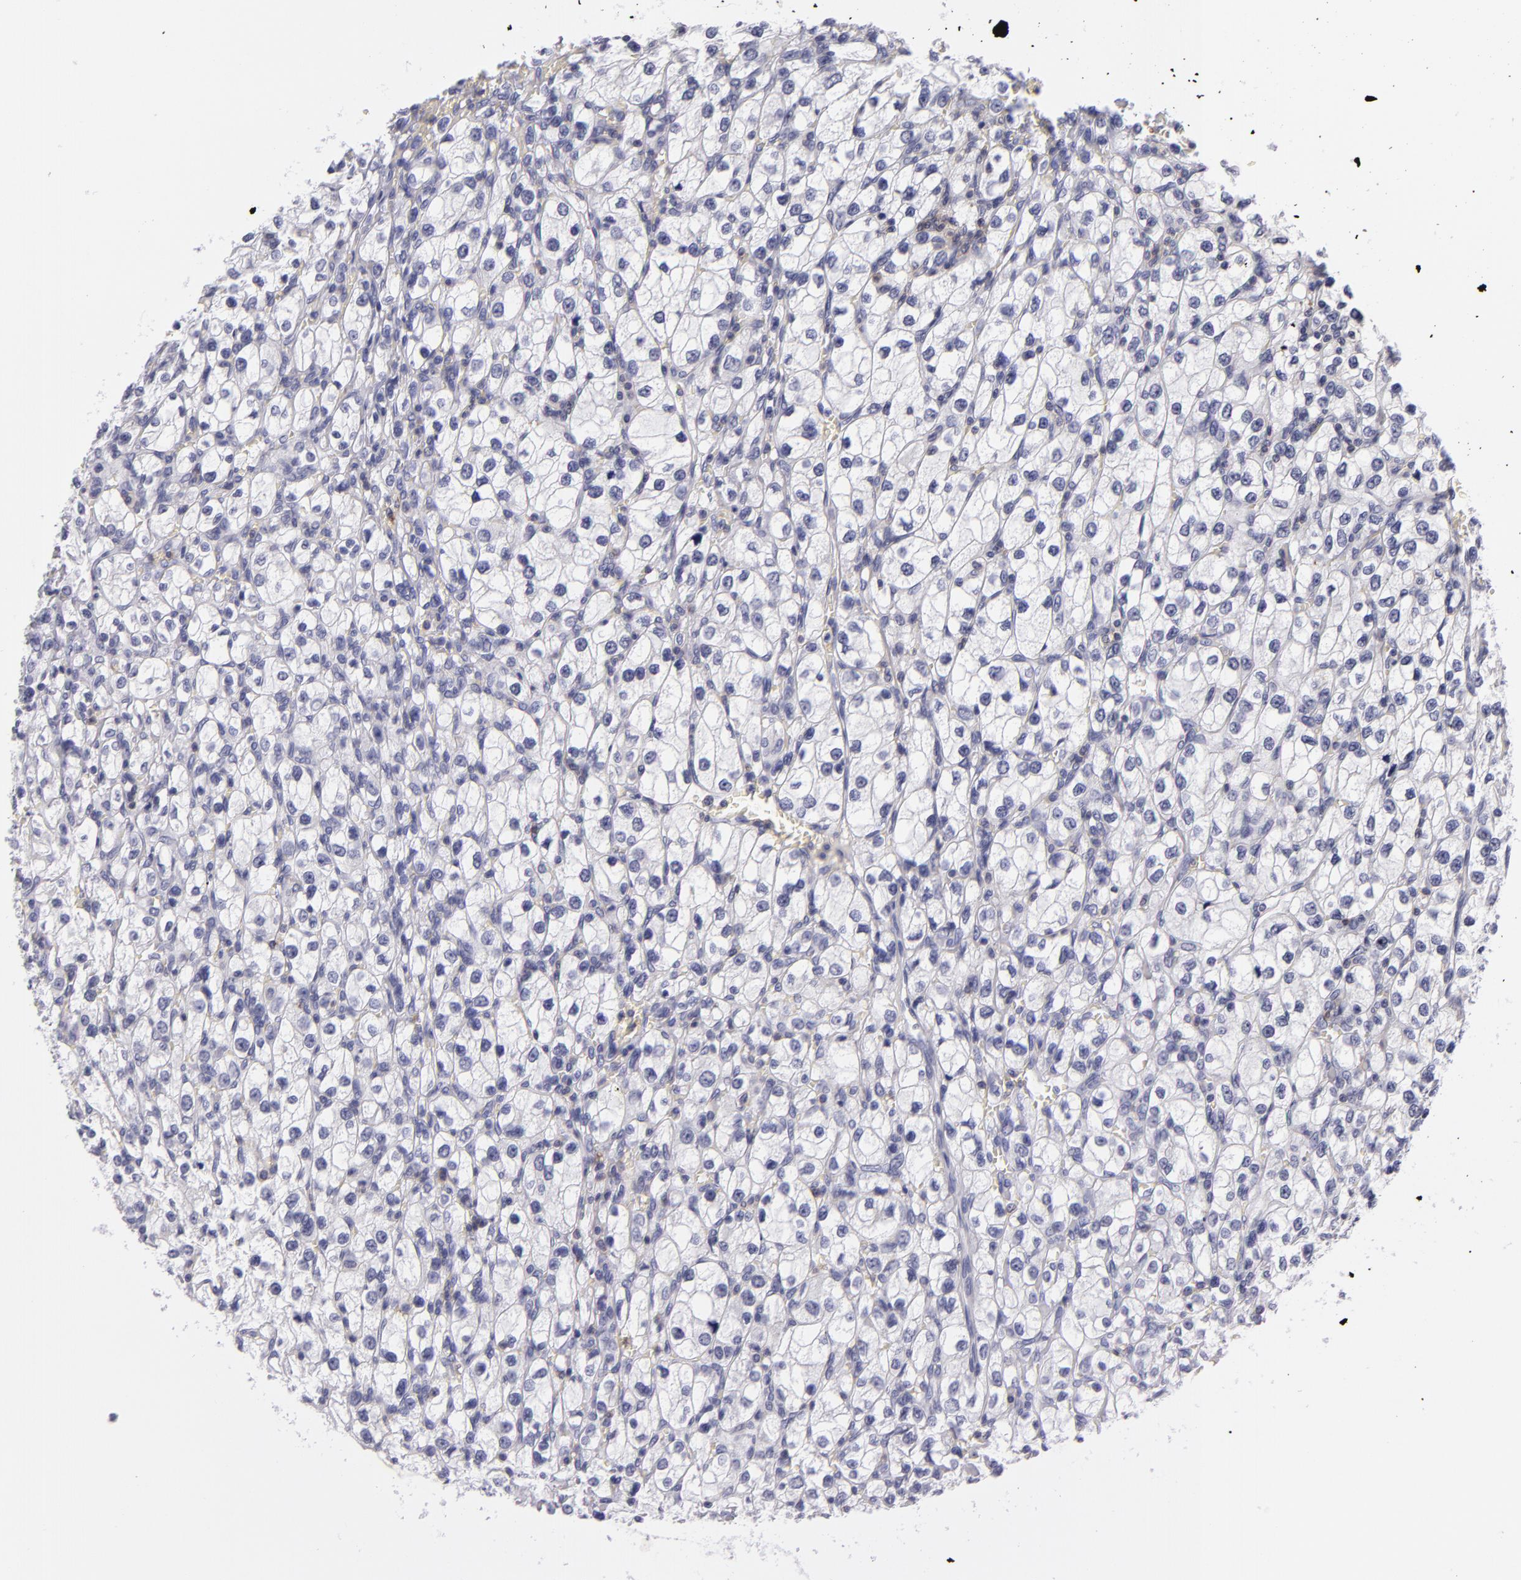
{"staining": {"intensity": "negative", "quantity": "none", "location": "none"}, "tissue": "renal cancer", "cell_type": "Tumor cells", "image_type": "cancer", "snomed": [{"axis": "morphology", "description": "Adenocarcinoma, NOS"}, {"axis": "topography", "description": "Kidney"}], "caption": "The photomicrograph demonstrates no staining of tumor cells in renal cancer.", "gene": "CD48", "patient": {"sex": "female", "age": 62}}